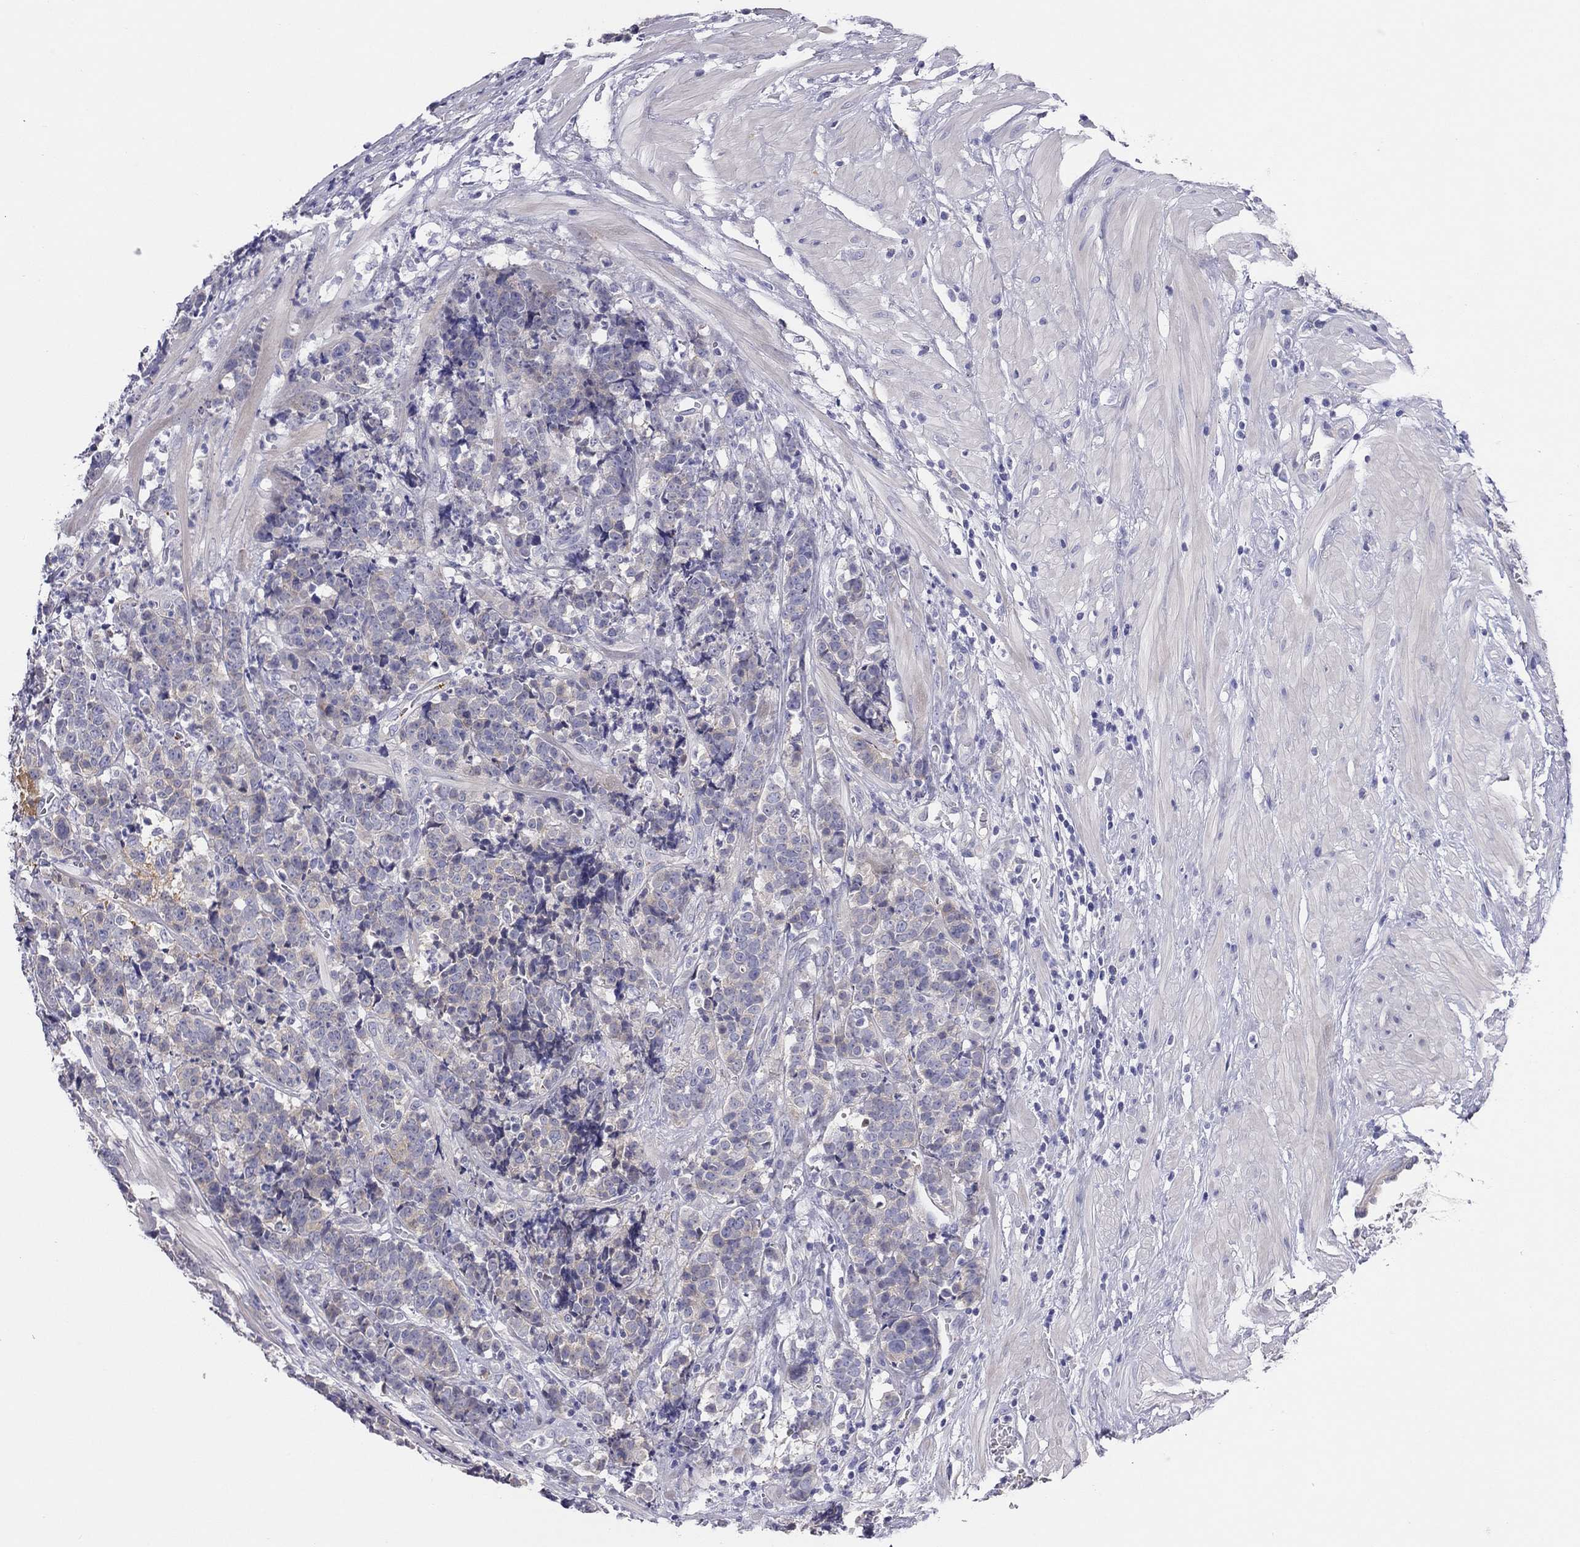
{"staining": {"intensity": "weak", "quantity": "25%-75%", "location": "cytoplasmic/membranous"}, "tissue": "prostate cancer", "cell_type": "Tumor cells", "image_type": "cancer", "snomed": [{"axis": "morphology", "description": "Adenocarcinoma, NOS"}, {"axis": "topography", "description": "Prostate"}], "caption": "Prostate adenocarcinoma stained with a protein marker reveals weak staining in tumor cells.", "gene": "MGAT4C", "patient": {"sex": "male", "age": 67}}